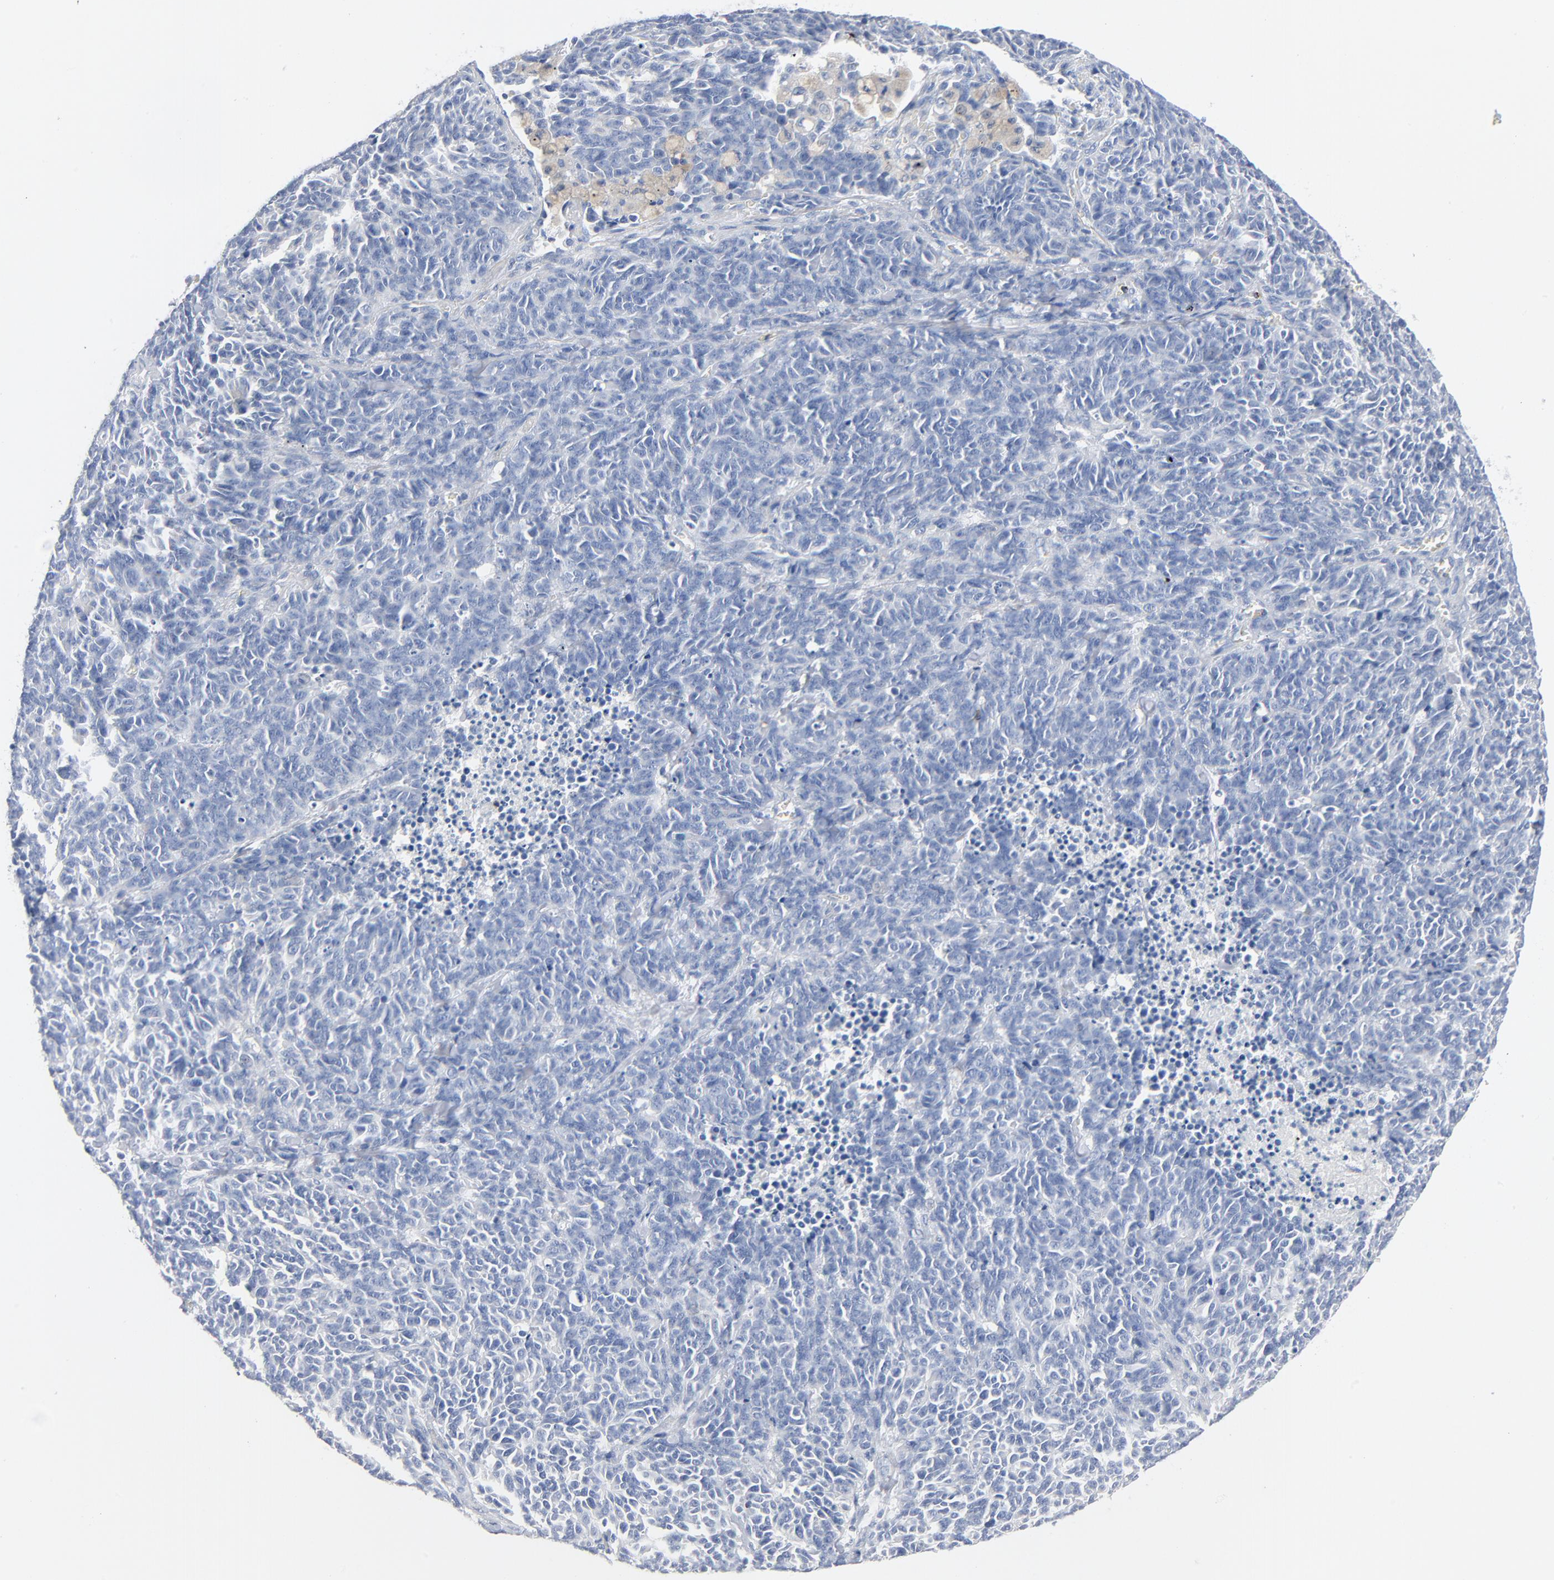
{"staining": {"intensity": "negative", "quantity": "none", "location": "none"}, "tissue": "lung cancer", "cell_type": "Tumor cells", "image_type": "cancer", "snomed": [{"axis": "morphology", "description": "Neoplasm, malignant, NOS"}, {"axis": "topography", "description": "Lung"}], "caption": "IHC photomicrograph of human neoplasm (malignant) (lung) stained for a protein (brown), which shows no positivity in tumor cells.", "gene": "GZMB", "patient": {"sex": "female", "age": 58}}